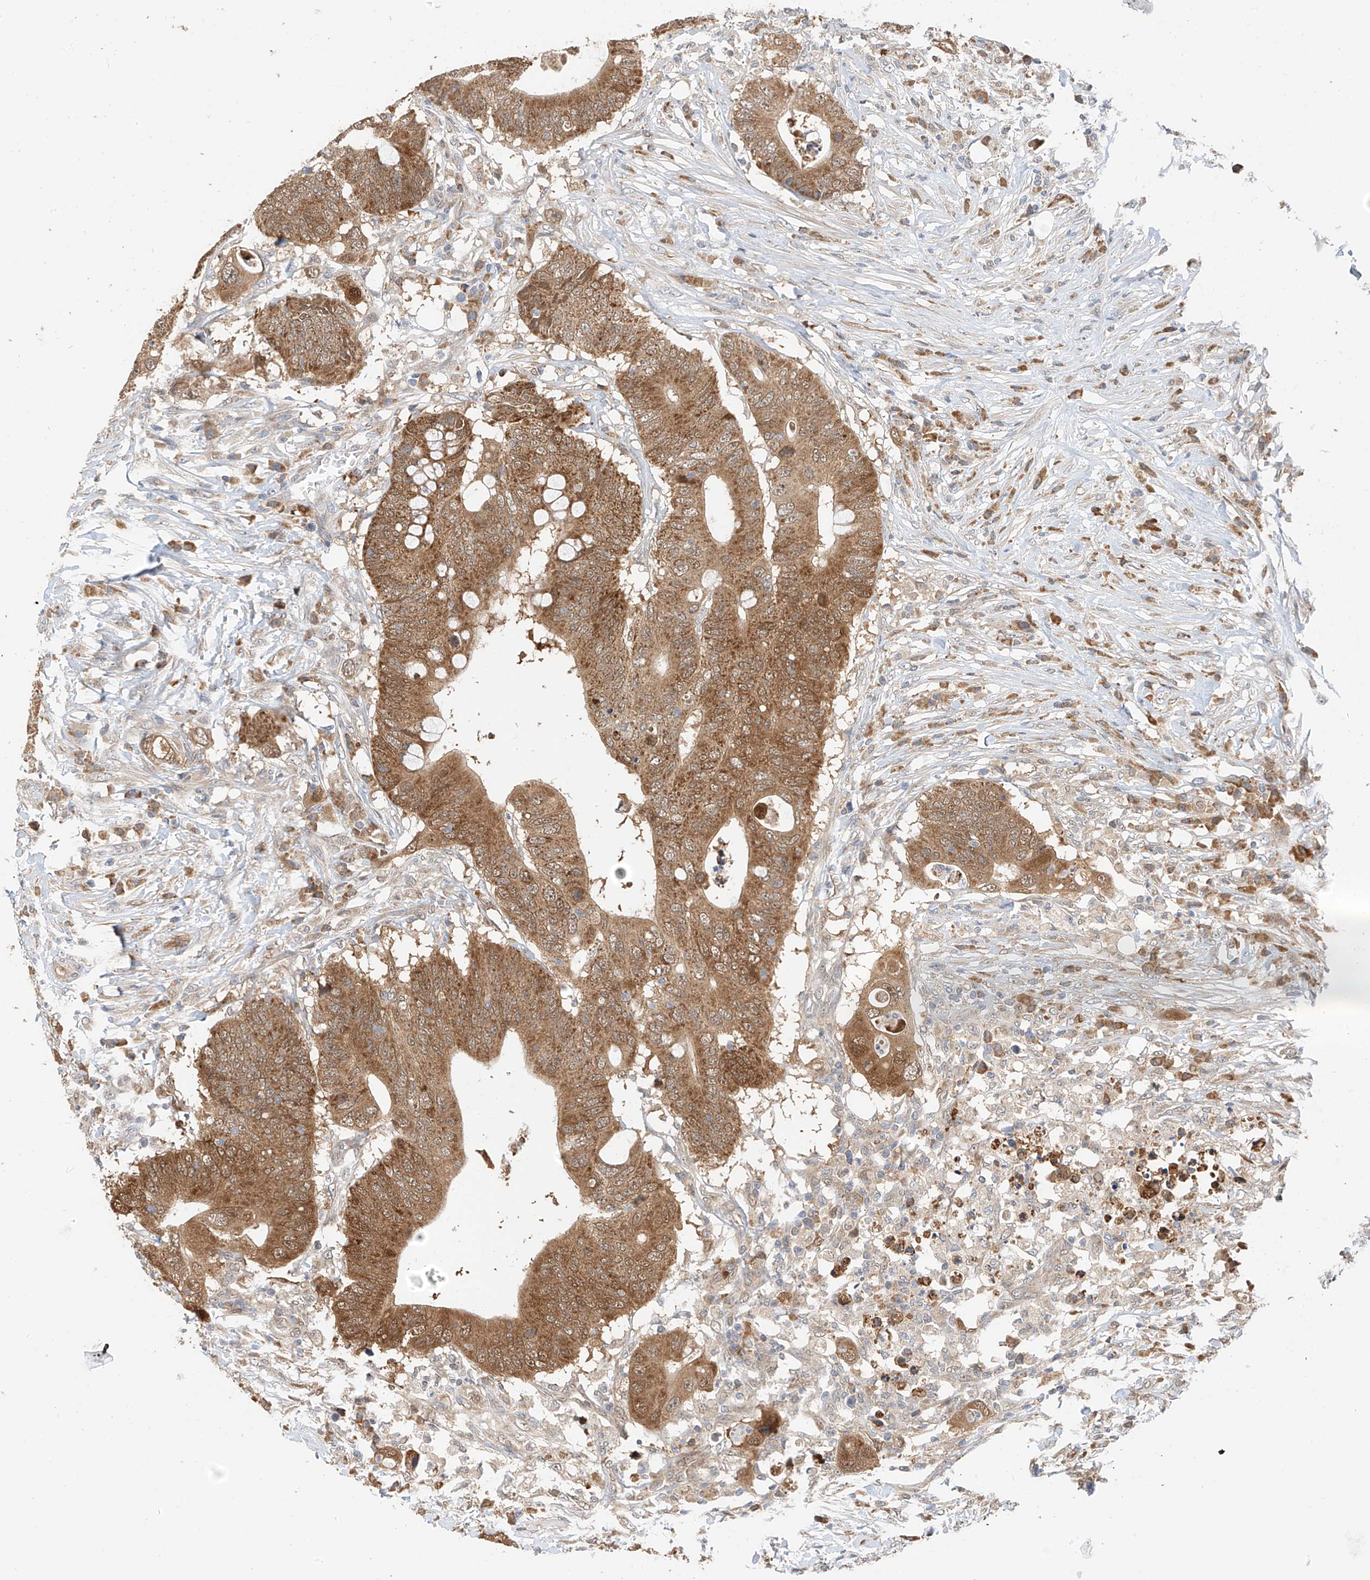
{"staining": {"intensity": "moderate", "quantity": ">75%", "location": "cytoplasmic/membranous"}, "tissue": "colorectal cancer", "cell_type": "Tumor cells", "image_type": "cancer", "snomed": [{"axis": "morphology", "description": "Adenocarcinoma, NOS"}, {"axis": "topography", "description": "Colon"}], "caption": "This image reveals colorectal cancer stained with IHC to label a protein in brown. The cytoplasmic/membranous of tumor cells show moderate positivity for the protein. Nuclei are counter-stained blue.", "gene": "PPA2", "patient": {"sex": "male", "age": 71}}